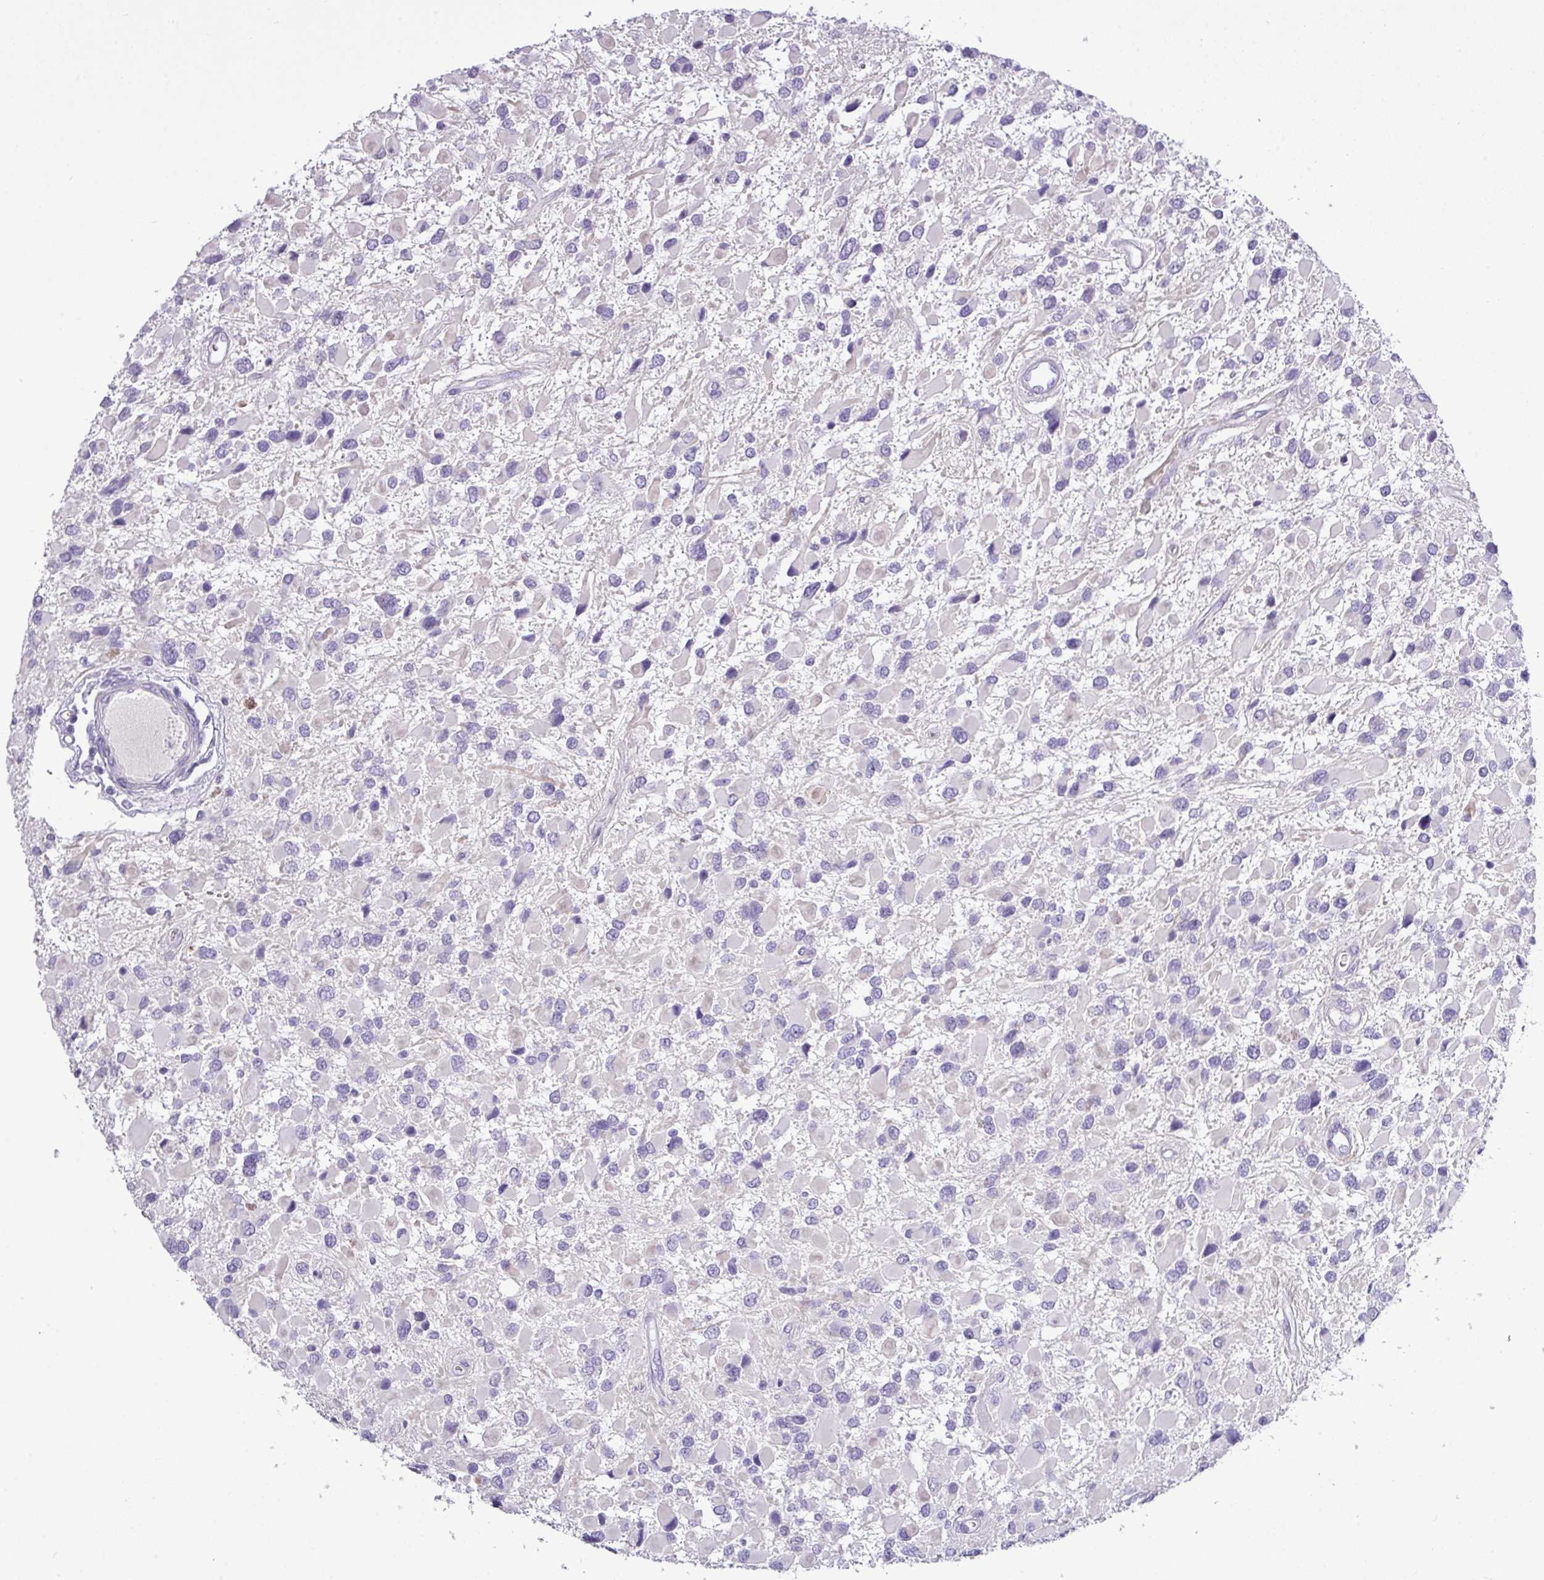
{"staining": {"intensity": "negative", "quantity": "none", "location": "none"}, "tissue": "glioma", "cell_type": "Tumor cells", "image_type": "cancer", "snomed": [{"axis": "morphology", "description": "Glioma, malignant, High grade"}, {"axis": "topography", "description": "Brain"}], "caption": "An image of glioma stained for a protein displays no brown staining in tumor cells.", "gene": "TMEM91", "patient": {"sex": "male", "age": 53}}